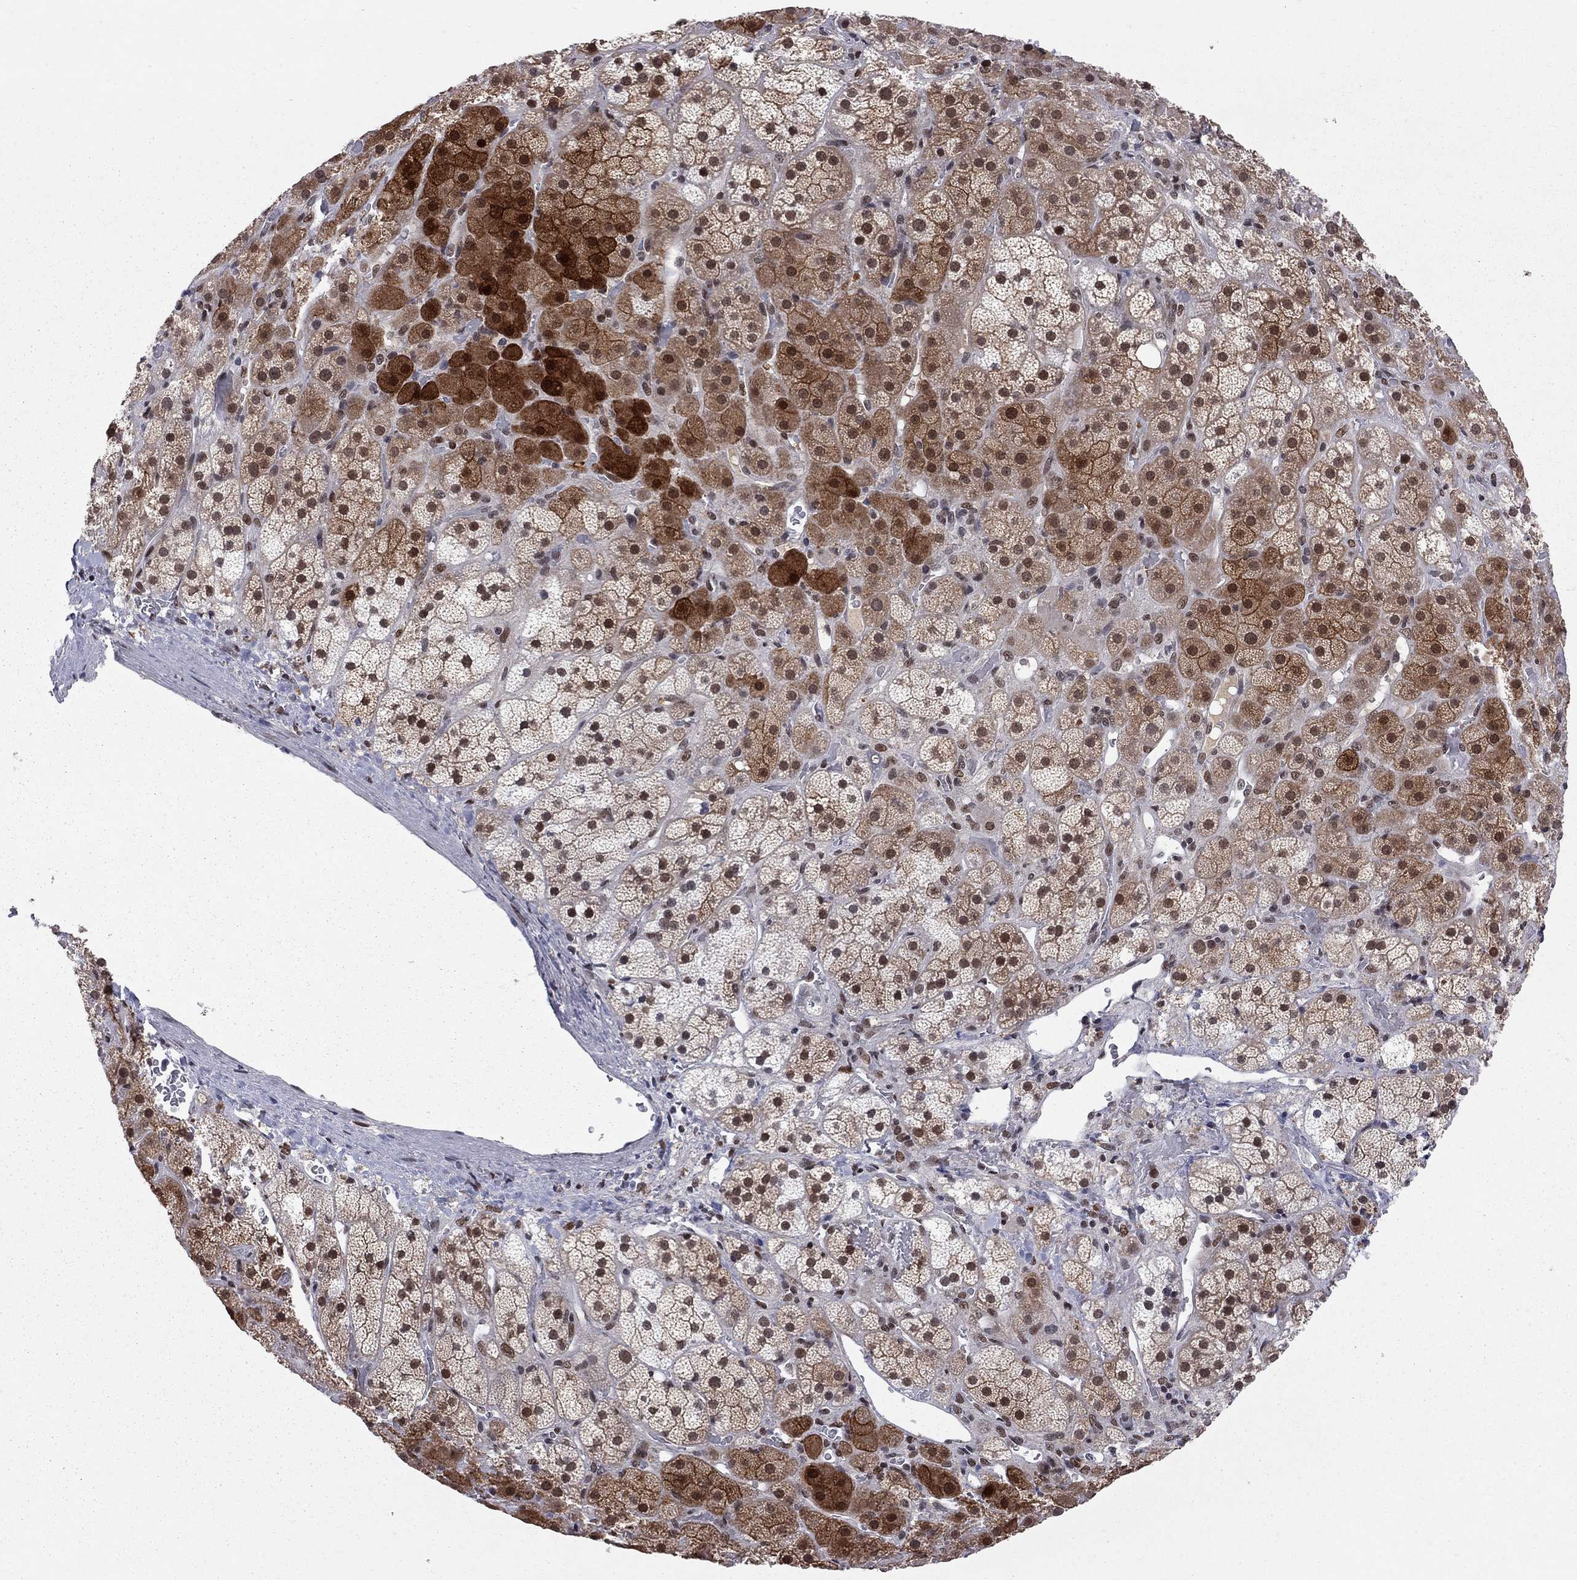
{"staining": {"intensity": "strong", "quantity": "25%-75%", "location": "cytoplasmic/membranous,nuclear"}, "tissue": "adrenal gland", "cell_type": "Glandular cells", "image_type": "normal", "snomed": [{"axis": "morphology", "description": "Normal tissue, NOS"}, {"axis": "topography", "description": "Adrenal gland"}], "caption": "This histopathology image displays benign adrenal gland stained with immunohistochemistry (IHC) to label a protein in brown. The cytoplasmic/membranous,nuclear of glandular cells show strong positivity for the protein. Nuclei are counter-stained blue.", "gene": "SAP30L", "patient": {"sex": "male", "age": 57}}